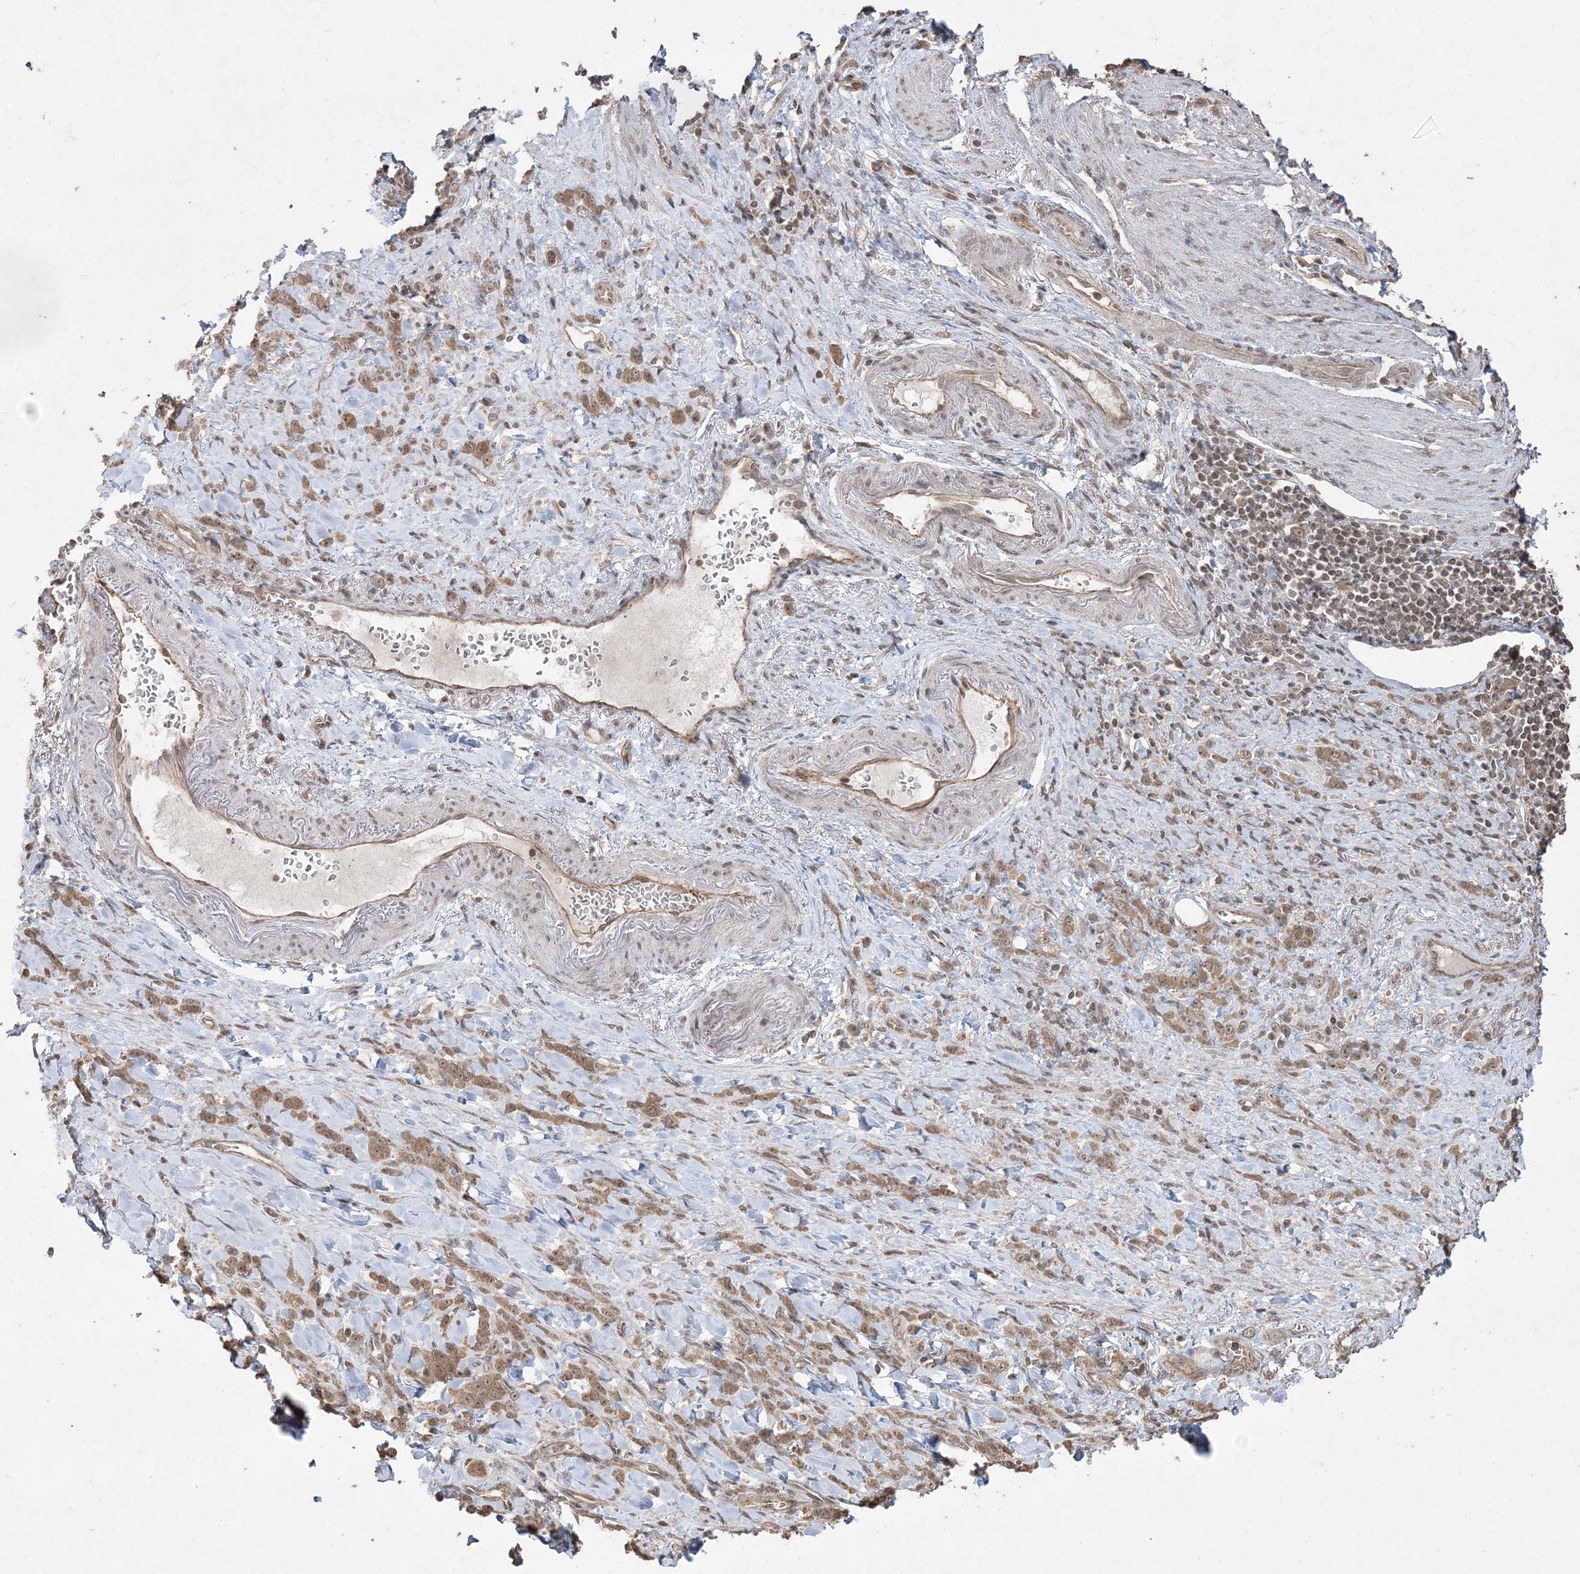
{"staining": {"intensity": "weak", "quantity": ">75%", "location": "cytoplasmic/membranous"}, "tissue": "stomach cancer", "cell_type": "Tumor cells", "image_type": "cancer", "snomed": [{"axis": "morphology", "description": "Normal tissue, NOS"}, {"axis": "morphology", "description": "Adenocarcinoma, NOS"}, {"axis": "topography", "description": "Stomach"}], "caption": "High-magnification brightfield microscopy of stomach adenocarcinoma stained with DAB (3,3'-diaminobenzidine) (brown) and counterstained with hematoxylin (blue). tumor cells exhibit weak cytoplasmic/membranous positivity is present in approximately>75% of cells.", "gene": "EHHADH", "patient": {"sex": "male", "age": 82}}